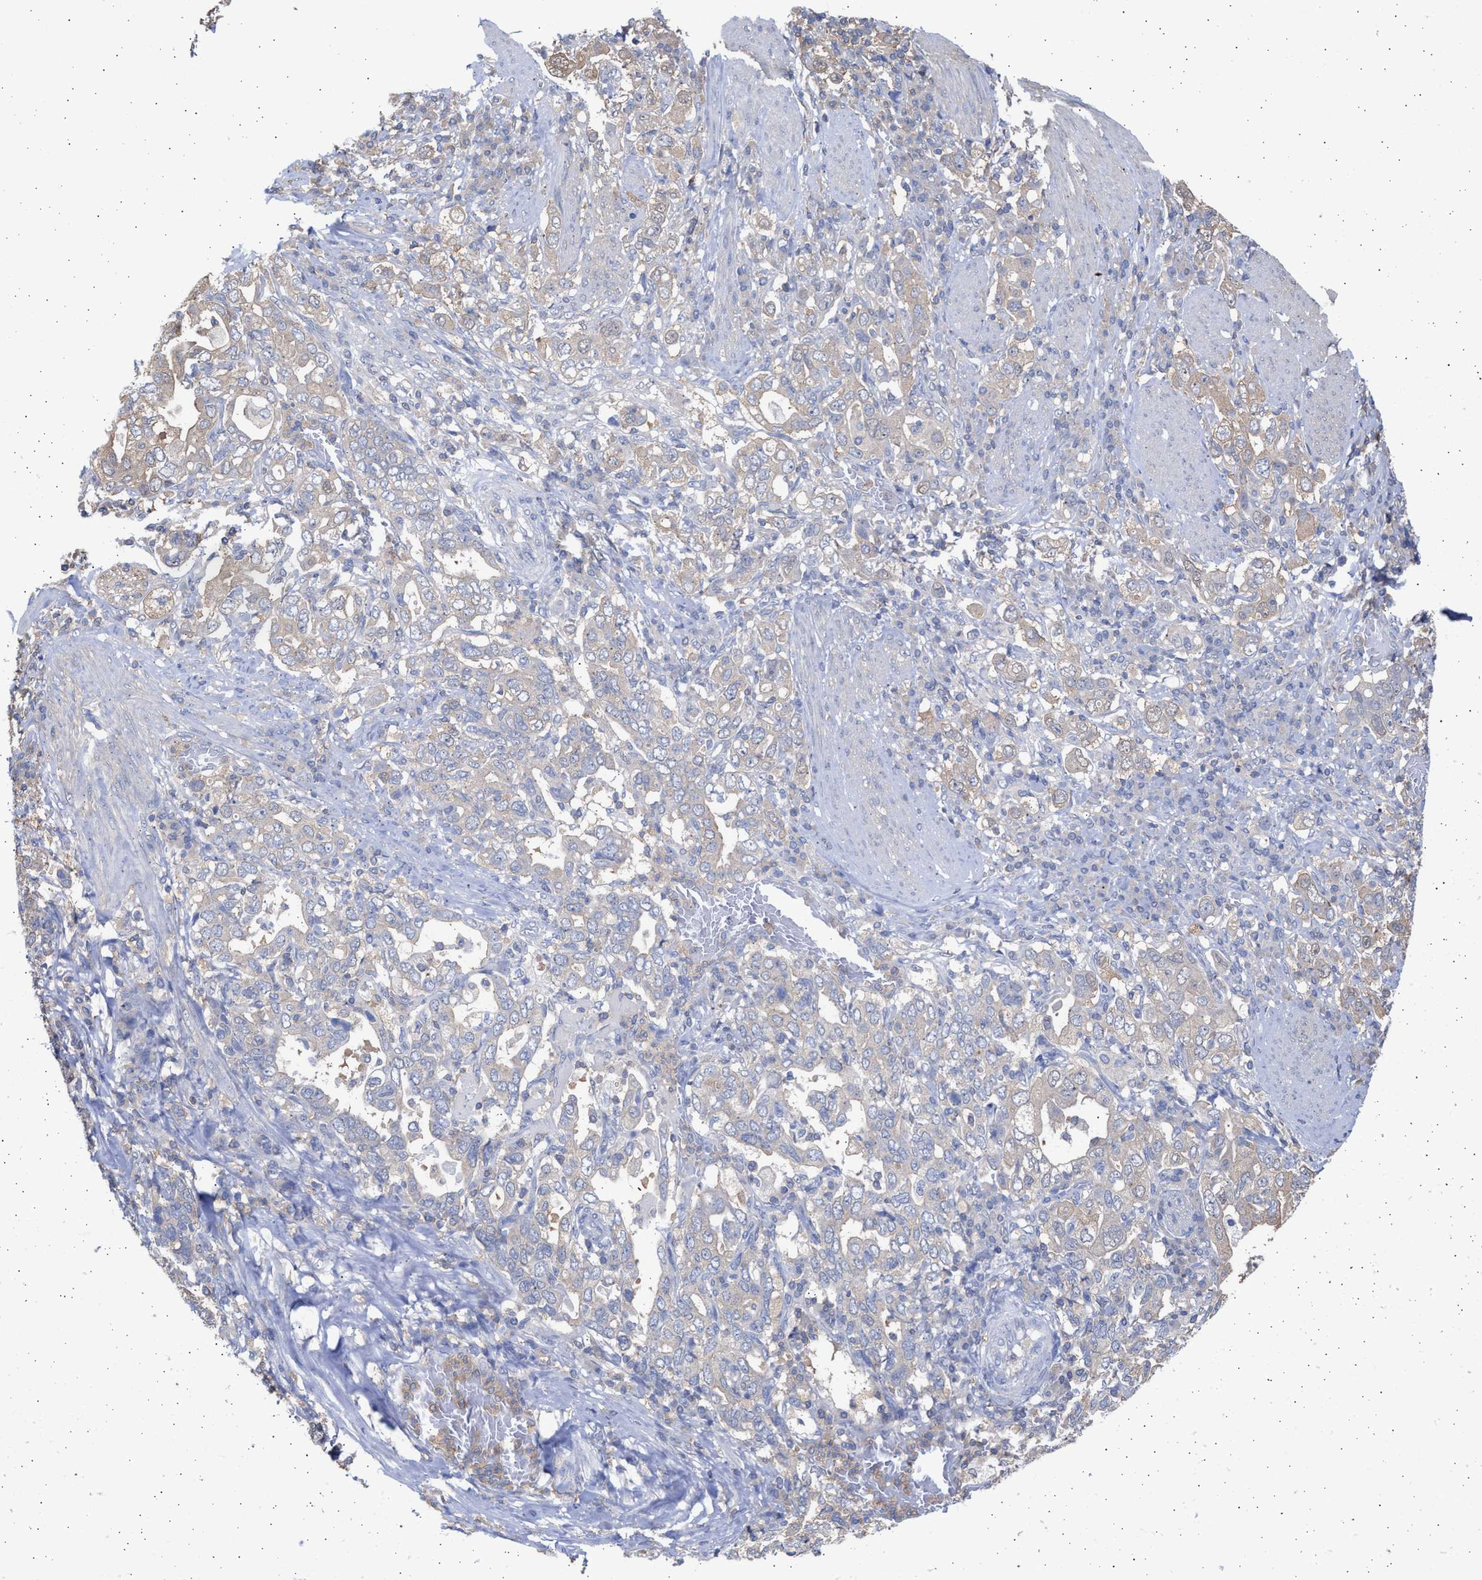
{"staining": {"intensity": "weak", "quantity": "25%-75%", "location": "cytoplasmic/membranous"}, "tissue": "stomach cancer", "cell_type": "Tumor cells", "image_type": "cancer", "snomed": [{"axis": "morphology", "description": "Adenocarcinoma, NOS"}, {"axis": "topography", "description": "Stomach, upper"}], "caption": "Immunohistochemistry (IHC) (DAB (3,3'-diaminobenzidine)) staining of human adenocarcinoma (stomach) exhibits weak cytoplasmic/membranous protein staining in about 25%-75% of tumor cells. Using DAB (brown) and hematoxylin (blue) stains, captured at high magnification using brightfield microscopy.", "gene": "ALDOC", "patient": {"sex": "male", "age": 62}}